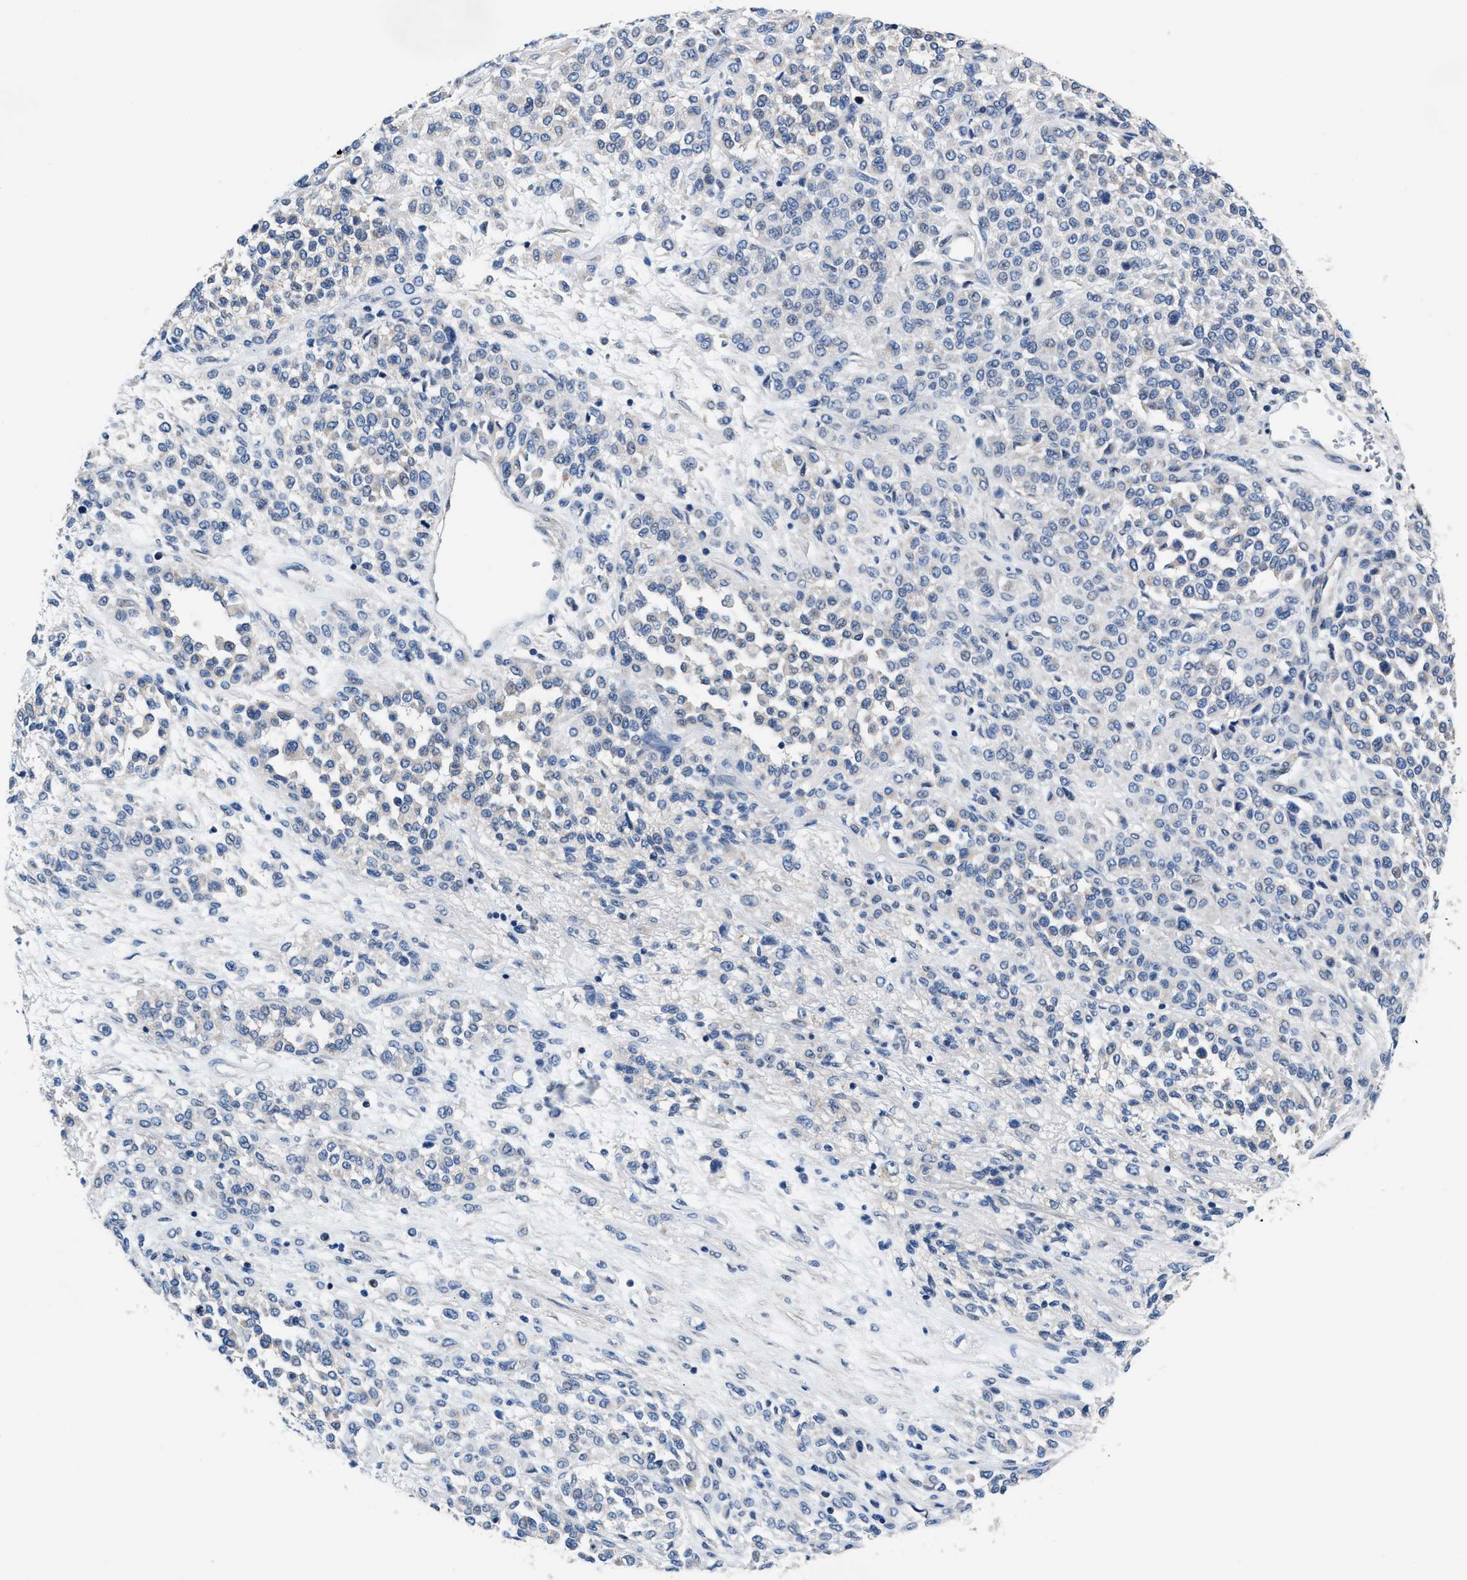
{"staining": {"intensity": "negative", "quantity": "none", "location": "none"}, "tissue": "melanoma", "cell_type": "Tumor cells", "image_type": "cancer", "snomed": [{"axis": "morphology", "description": "Malignant melanoma, Metastatic site"}, {"axis": "topography", "description": "Pancreas"}], "caption": "High magnification brightfield microscopy of melanoma stained with DAB (3,3'-diaminobenzidine) (brown) and counterstained with hematoxylin (blue): tumor cells show no significant expression.", "gene": "MYH3", "patient": {"sex": "female", "age": 30}}